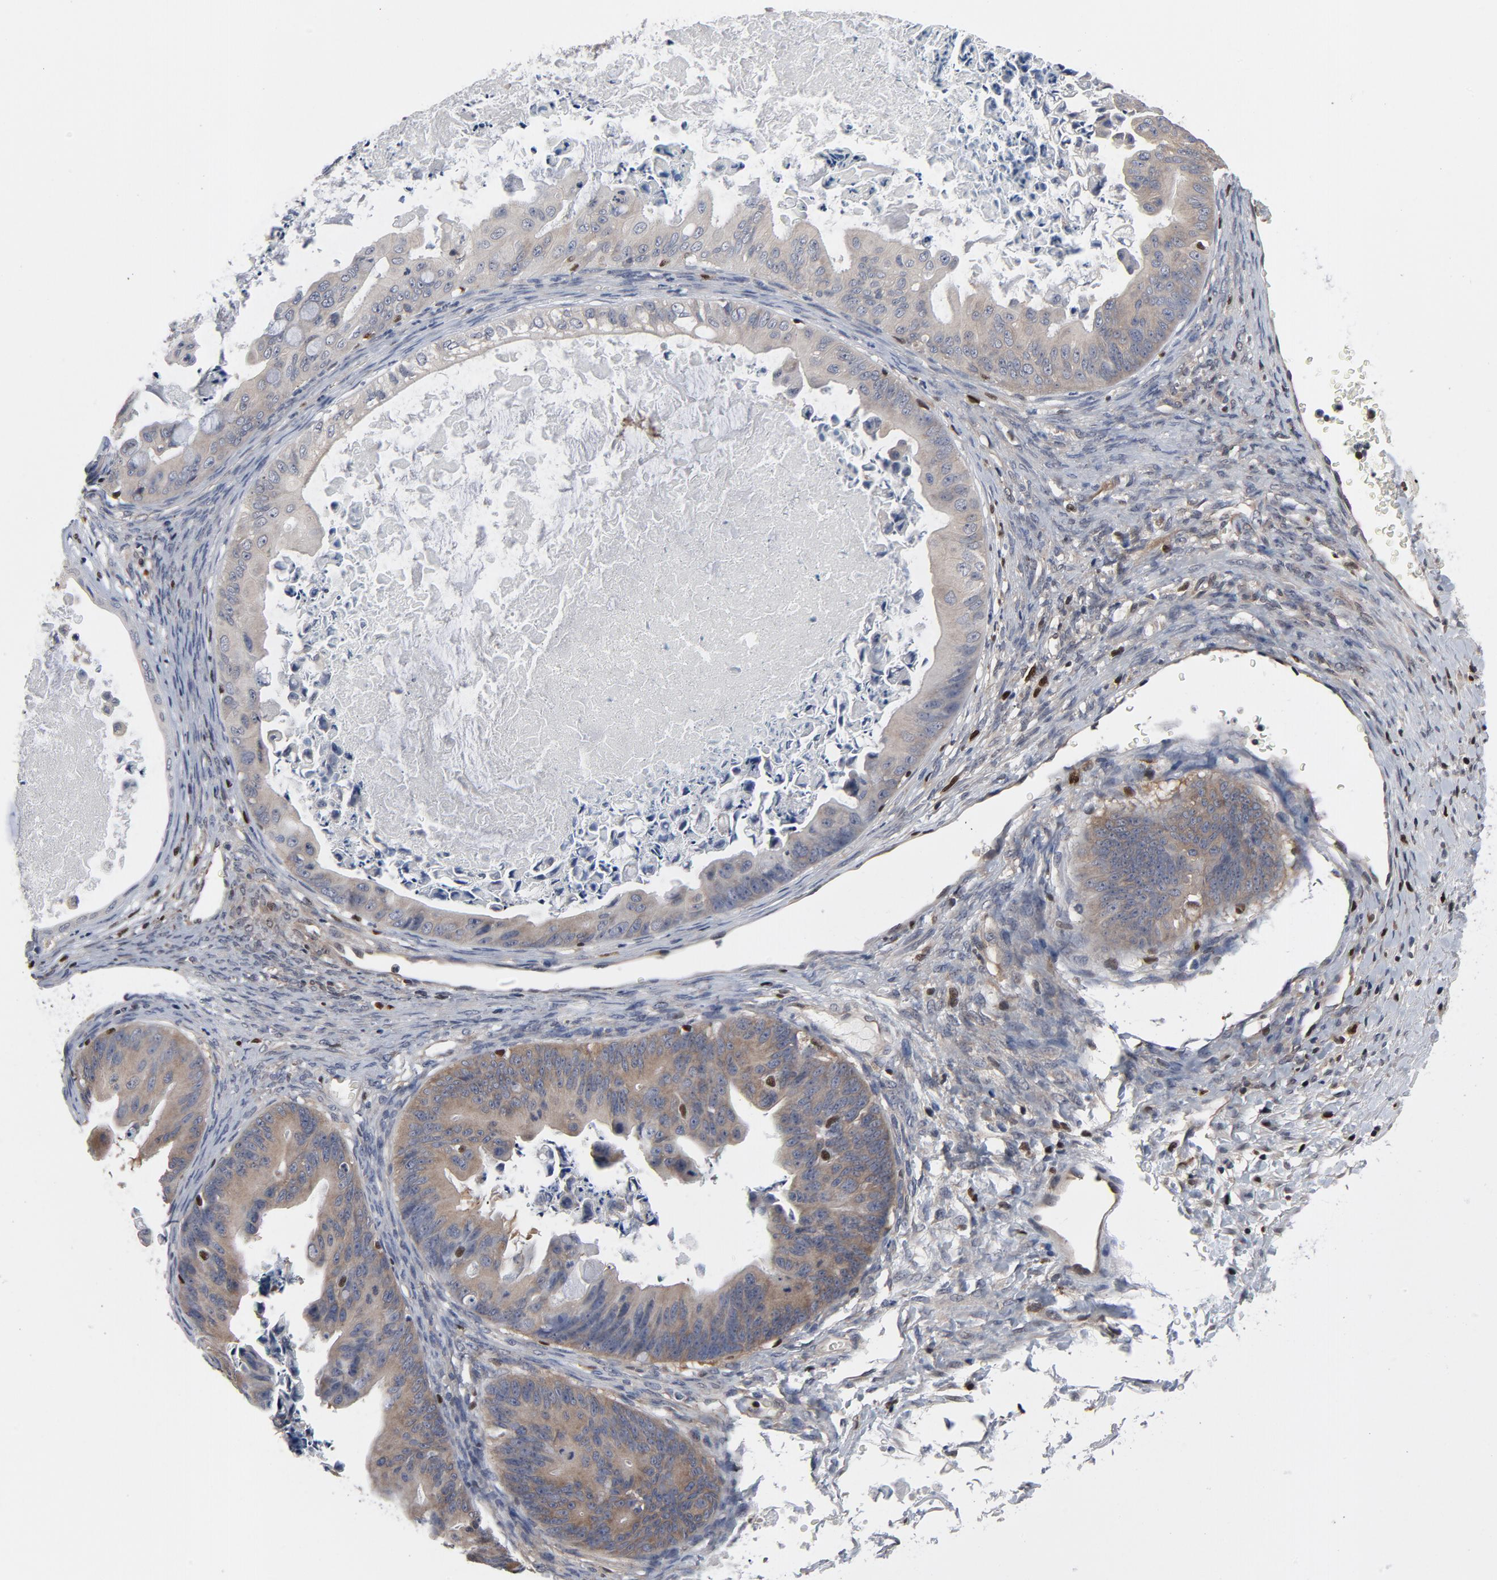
{"staining": {"intensity": "moderate", "quantity": ">75%", "location": "cytoplasmic/membranous"}, "tissue": "ovarian cancer", "cell_type": "Tumor cells", "image_type": "cancer", "snomed": [{"axis": "morphology", "description": "Cystadenocarcinoma, mucinous, NOS"}, {"axis": "topography", "description": "Ovary"}], "caption": "Protein staining of ovarian mucinous cystadenocarcinoma tissue exhibits moderate cytoplasmic/membranous positivity in about >75% of tumor cells.", "gene": "NFKB1", "patient": {"sex": "female", "age": 37}}